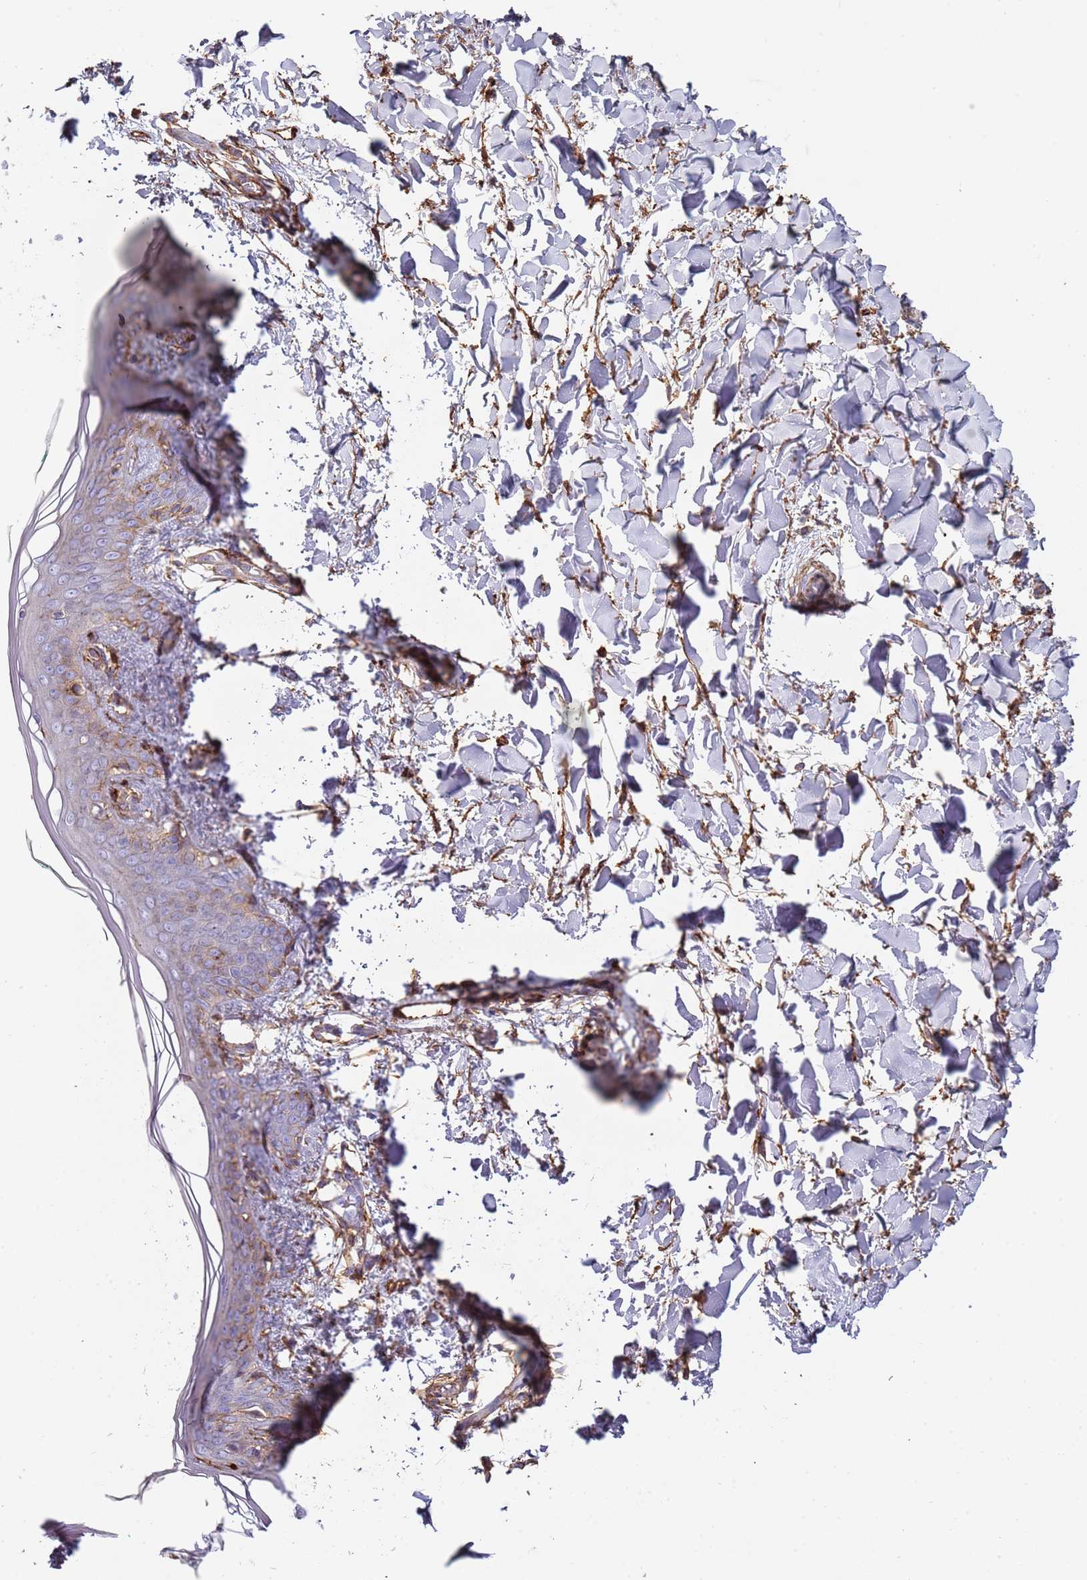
{"staining": {"intensity": "moderate", "quantity": ">75%", "location": "cytoplasmic/membranous"}, "tissue": "skin", "cell_type": "Fibroblasts", "image_type": "normal", "snomed": [{"axis": "morphology", "description": "Normal tissue, NOS"}, {"axis": "topography", "description": "Skin"}], "caption": "The immunohistochemical stain labels moderate cytoplasmic/membranous staining in fibroblasts of normal skin. (DAB (3,3'-diaminobenzidine) IHC, brown staining for protein, blue staining for nuclei).", "gene": "ENSG00000271254", "patient": {"sex": "female", "age": 34}}